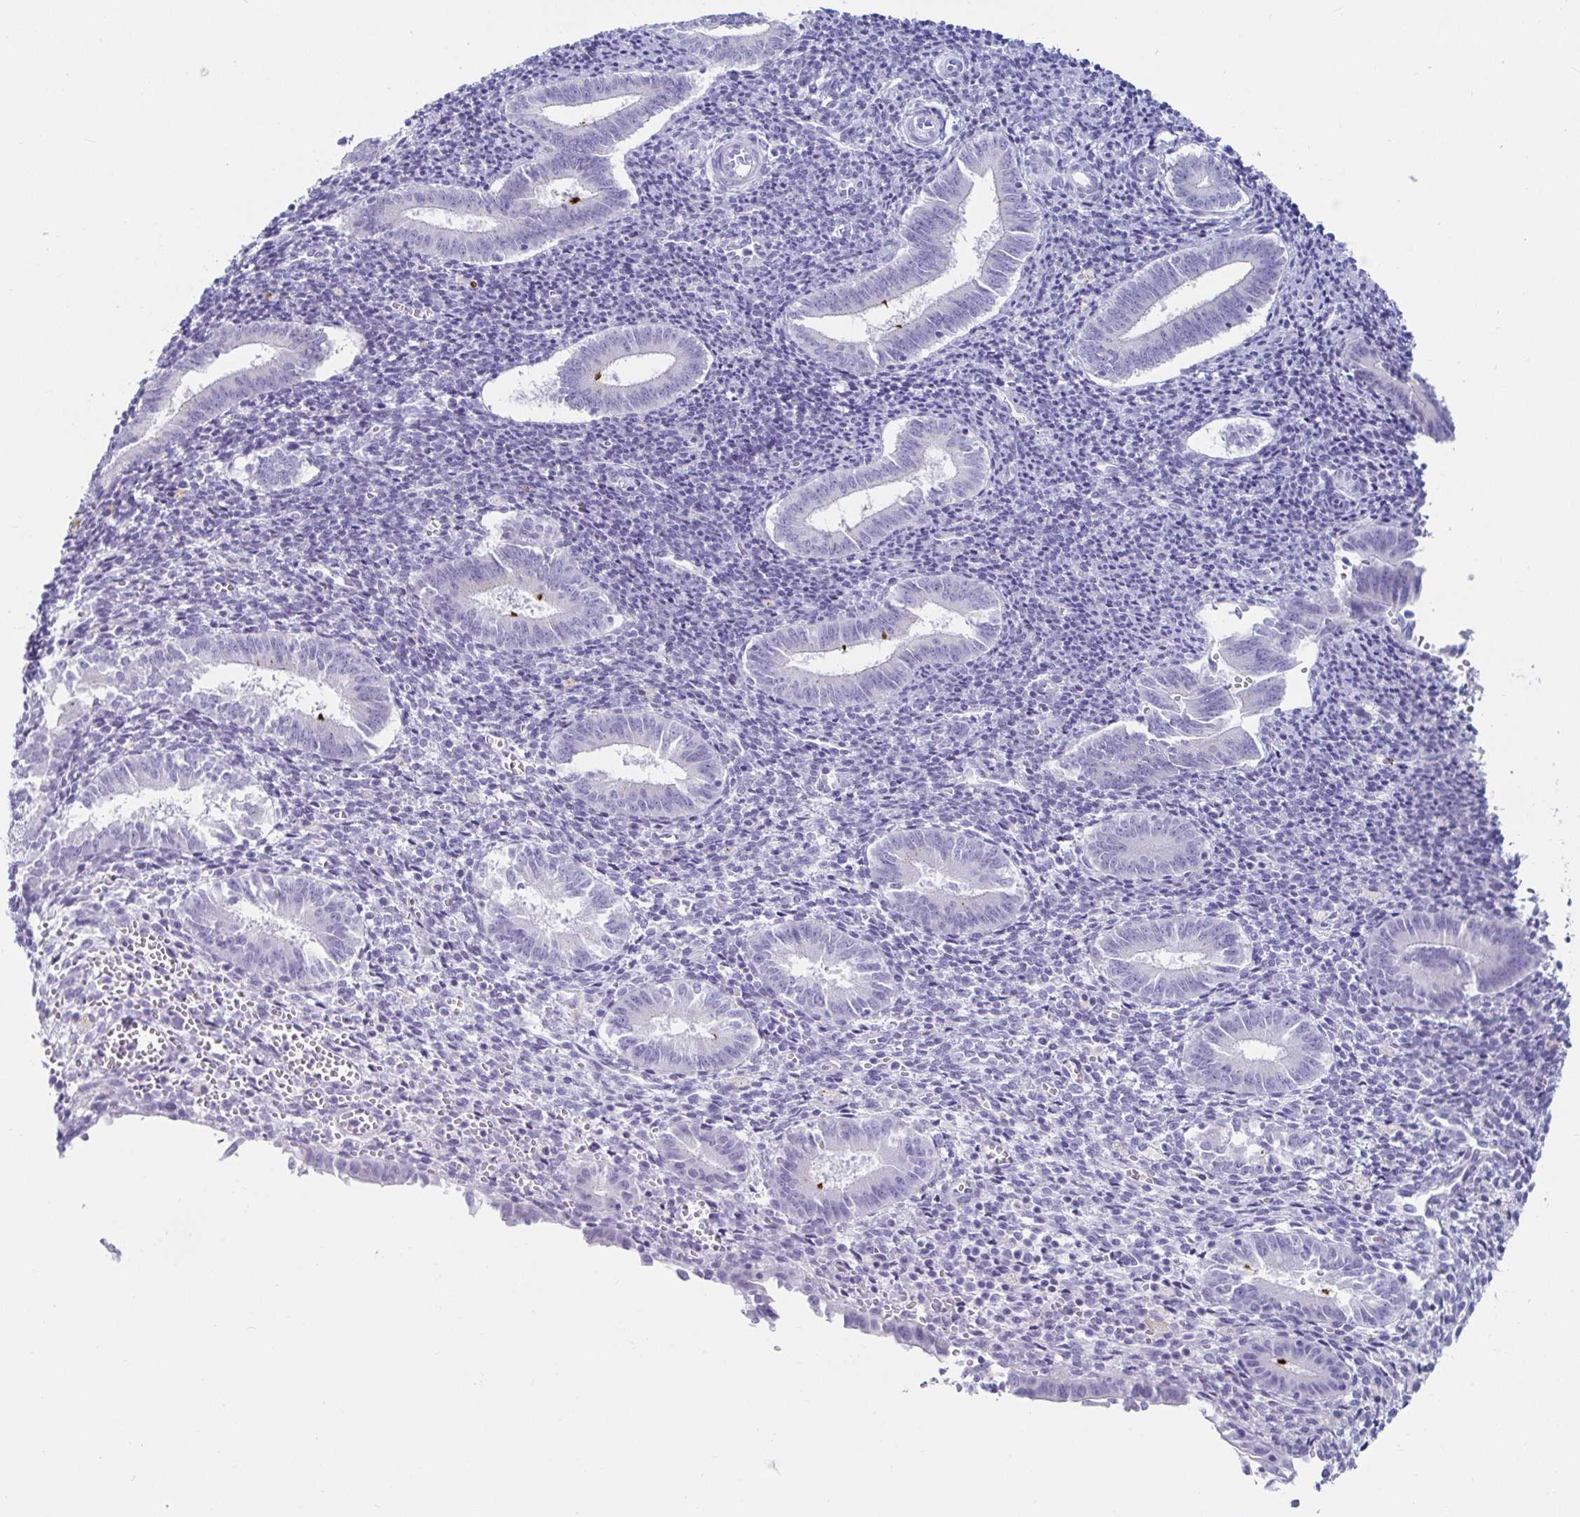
{"staining": {"intensity": "negative", "quantity": "none", "location": "none"}, "tissue": "endometrium", "cell_type": "Cells in endometrial stroma", "image_type": "normal", "snomed": [{"axis": "morphology", "description": "Normal tissue, NOS"}, {"axis": "topography", "description": "Endometrium"}], "caption": "A photomicrograph of human endometrium is negative for staining in cells in endometrial stroma. (Stains: DAB immunohistochemistry (IHC) with hematoxylin counter stain, Microscopy: brightfield microscopy at high magnification).", "gene": "C4orf17", "patient": {"sex": "female", "age": 25}}